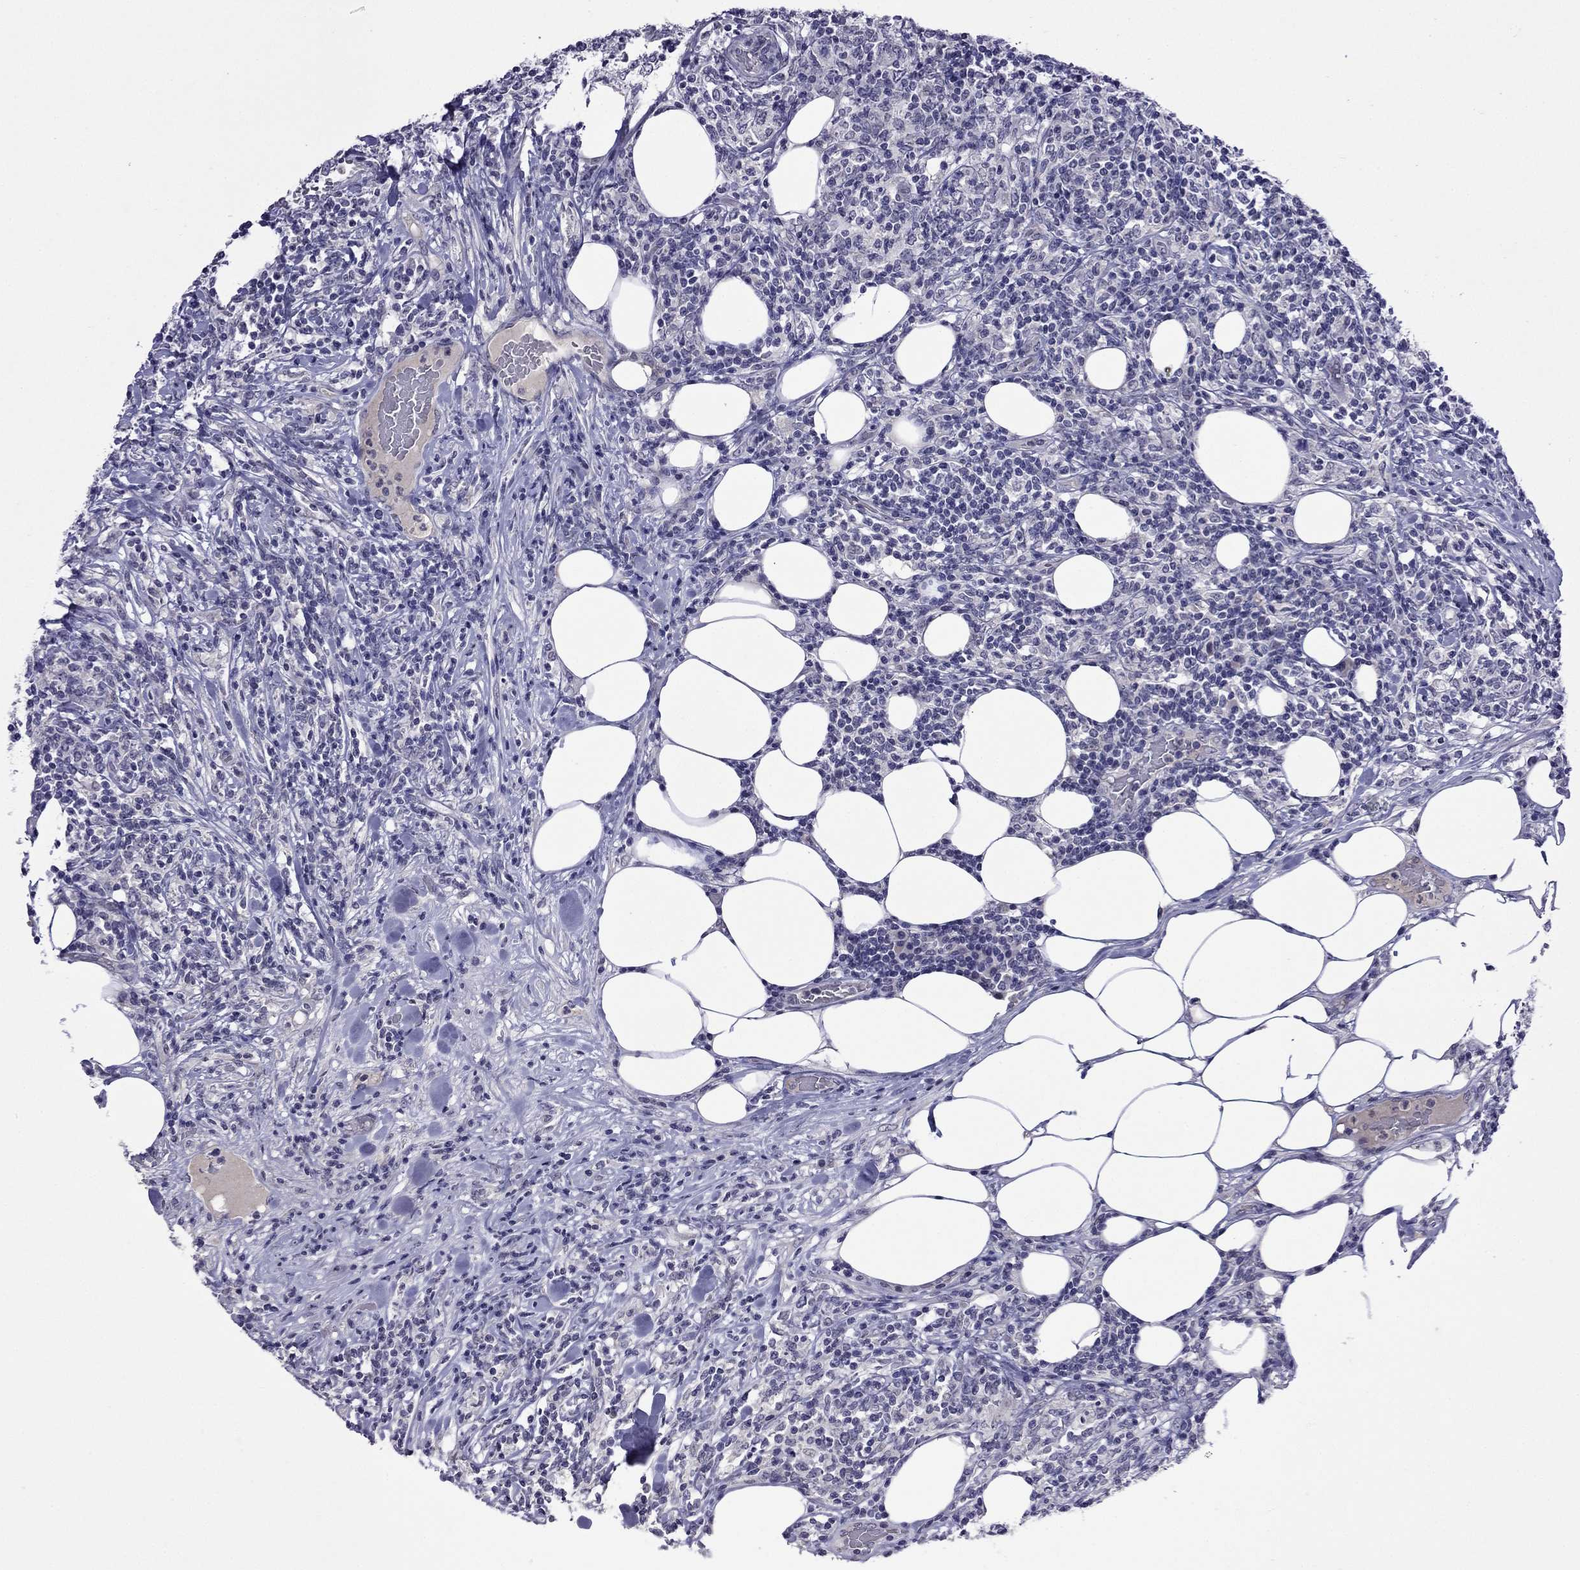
{"staining": {"intensity": "negative", "quantity": "none", "location": "none"}, "tissue": "lymphoma", "cell_type": "Tumor cells", "image_type": "cancer", "snomed": [{"axis": "morphology", "description": "Malignant lymphoma, non-Hodgkin's type, High grade"}, {"axis": "topography", "description": "Lymph node"}], "caption": "There is no significant staining in tumor cells of lymphoma.", "gene": "STAR", "patient": {"sex": "female", "age": 84}}